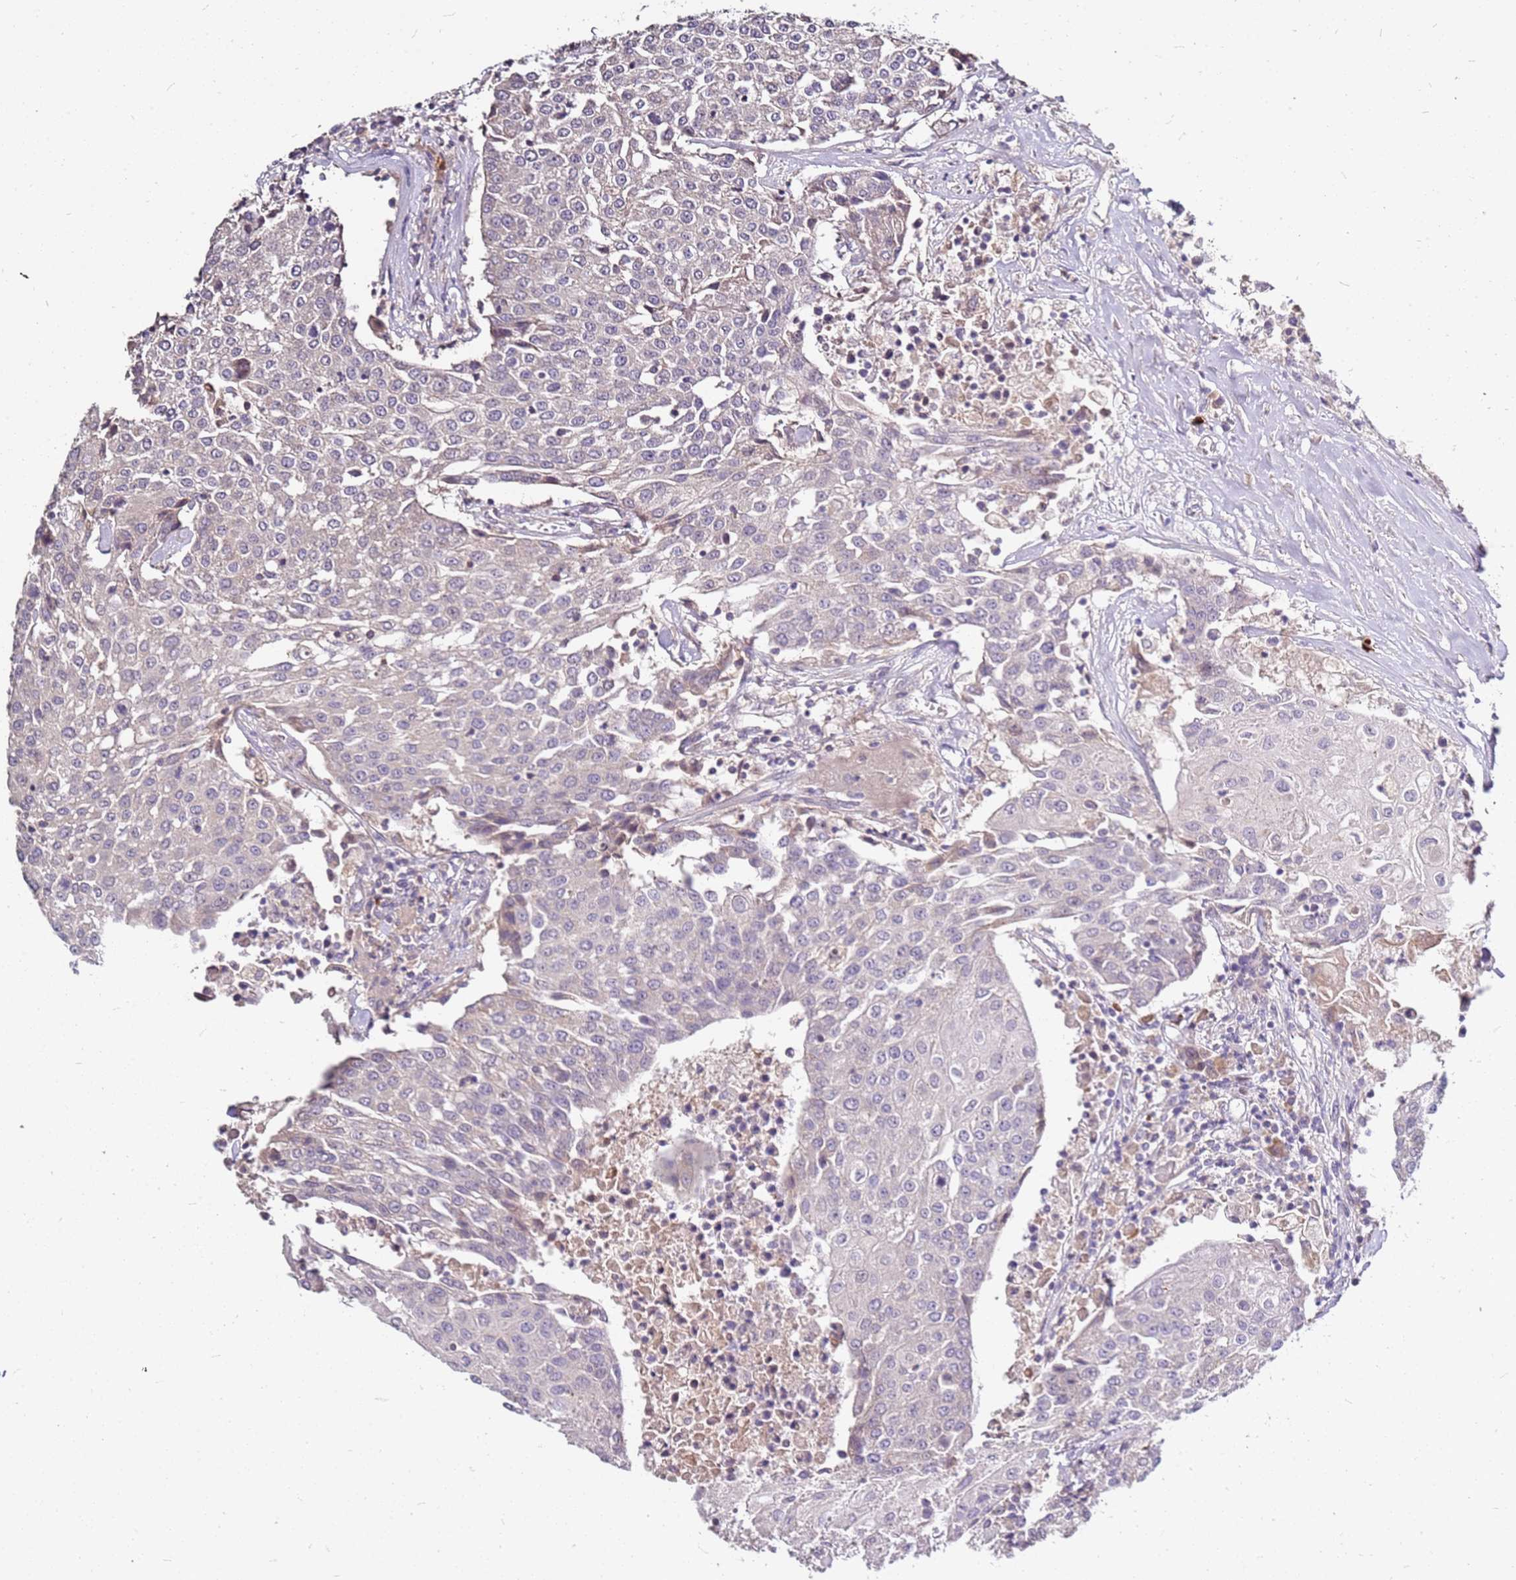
{"staining": {"intensity": "weak", "quantity": "<25%", "location": "cytoplasmic/membranous"}, "tissue": "urothelial cancer", "cell_type": "Tumor cells", "image_type": "cancer", "snomed": [{"axis": "morphology", "description": "Urothelial carcinoma, High grade"}, {"axis": "topography", "description": "Urinary bladder"}], "caption": "A high-resolution photomicrograph shows immunohistochemistry staining of high-grade urothelial carcinoma, which reveals no significant staining in tumor cells.", "gene": "DCDC2C", "patient": {"sex": "female", "age": 85}}